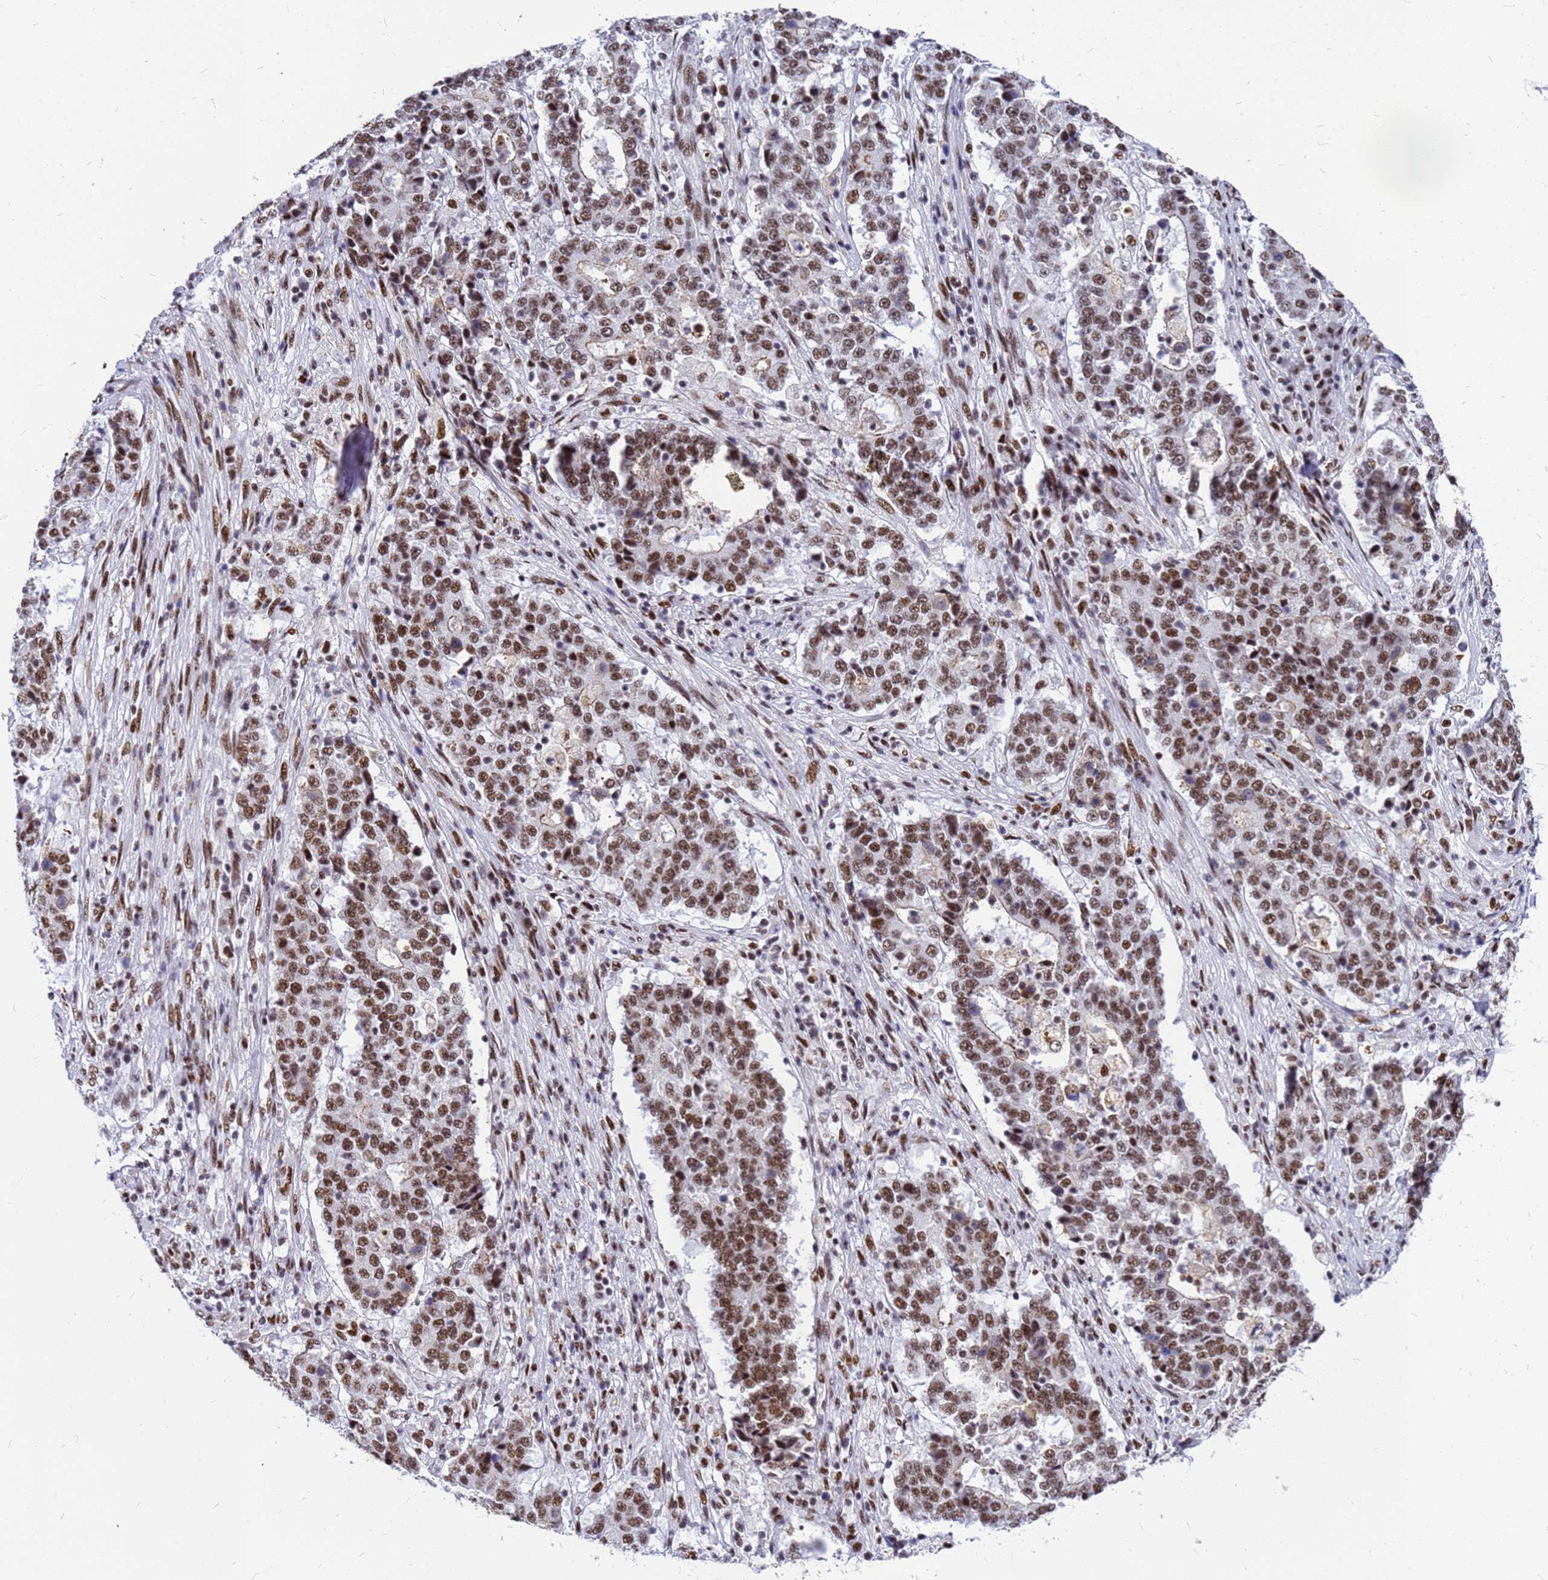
{"staining": {"intensity": "moderate", "quantity": ">75%", "location": "nuclear"}, "tissue": "stomach cancer", "cell_type": "Tumor cells", "image_type": "cancer", "snomed": [{"axis": "morphology", "description": "Adenocarcinoma, NOS"}, {"axis": "topography", "description": "Stomach"}], "caption": "This is an image of immunohistochemistry staining of adenocarcinoma (stomach), which shows moderate expression in the nuclear of tumor cells.", "gene": "SART3", "patient": {"sex": "male", "age": 59}}